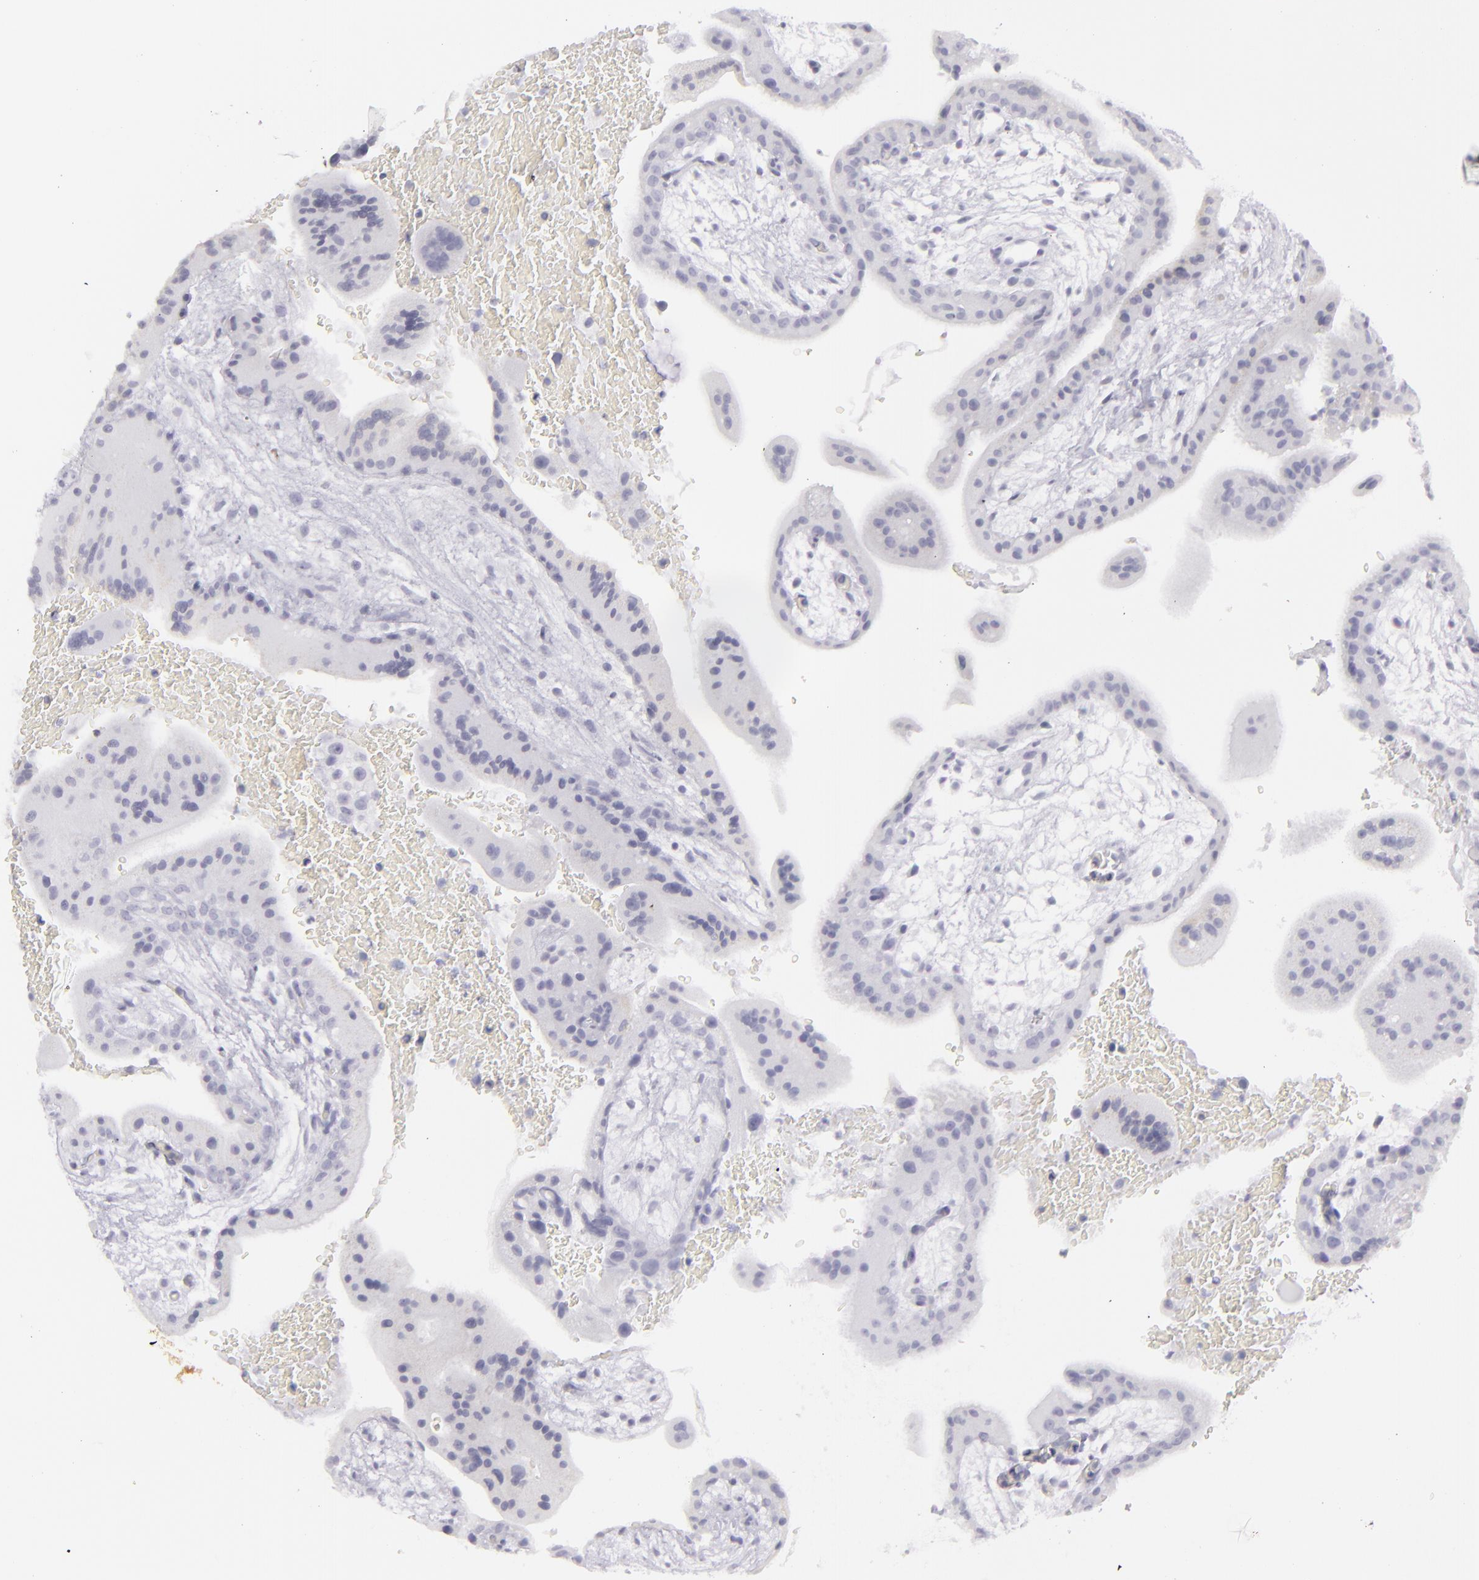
{"staining": {"intensity": "negative", "quantity": "none", "location": "none"}, "tissue": "placenta", "cell_type": "Decidual cells", "image_type": "normal", "snomed": [{"axis": "morphology", "description": "Normal tissue, NOS"}, {"axis": "topography", "description": "Placenta"}], "caption": "Micrograph shows no significant protein staining in decidual cells of benign placenta. The staining is performed using DAB (3,3'-diaminobenzidine) brown chromogen with nuclei counter-stained in using hematoxylin.", "gene": "FLG", "patient": {"sex": "female", "age": 35}}